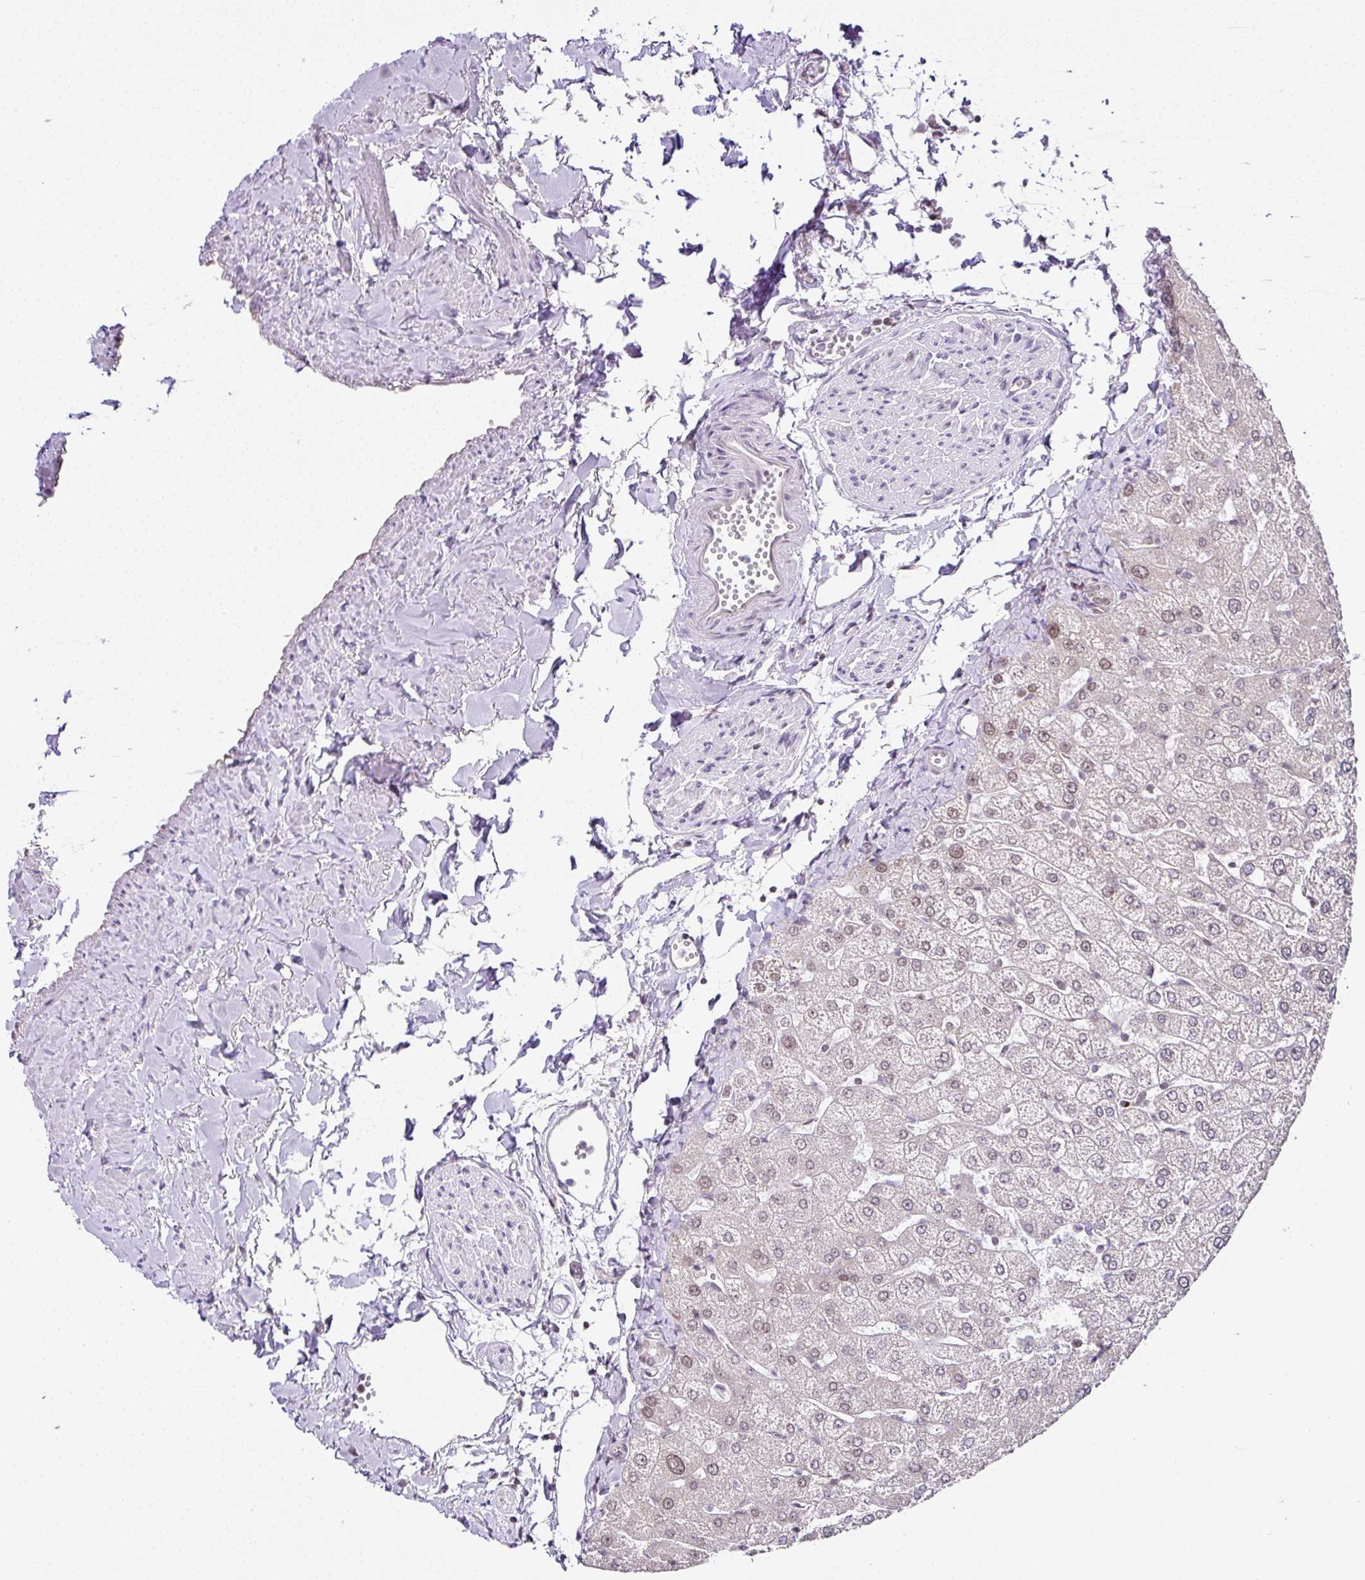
{"staining": {"intensity": "weak", "quantity": "<25%", "location": "nuclear"}, "tissue": "liver", "cell_type": "Cholangiocytes", "image_type": "normal", "snomed": [{"axis": "morphology", "description": "Normal tissue, NOS"}, {"axis": "topography", "description": "Liver"}], "caption": "Immunohistochemistry of normal liver exhibits no positivity in cholangiocytes.", "gene": "FAM32A", "patient": {"sex": "female", "age": 54}}